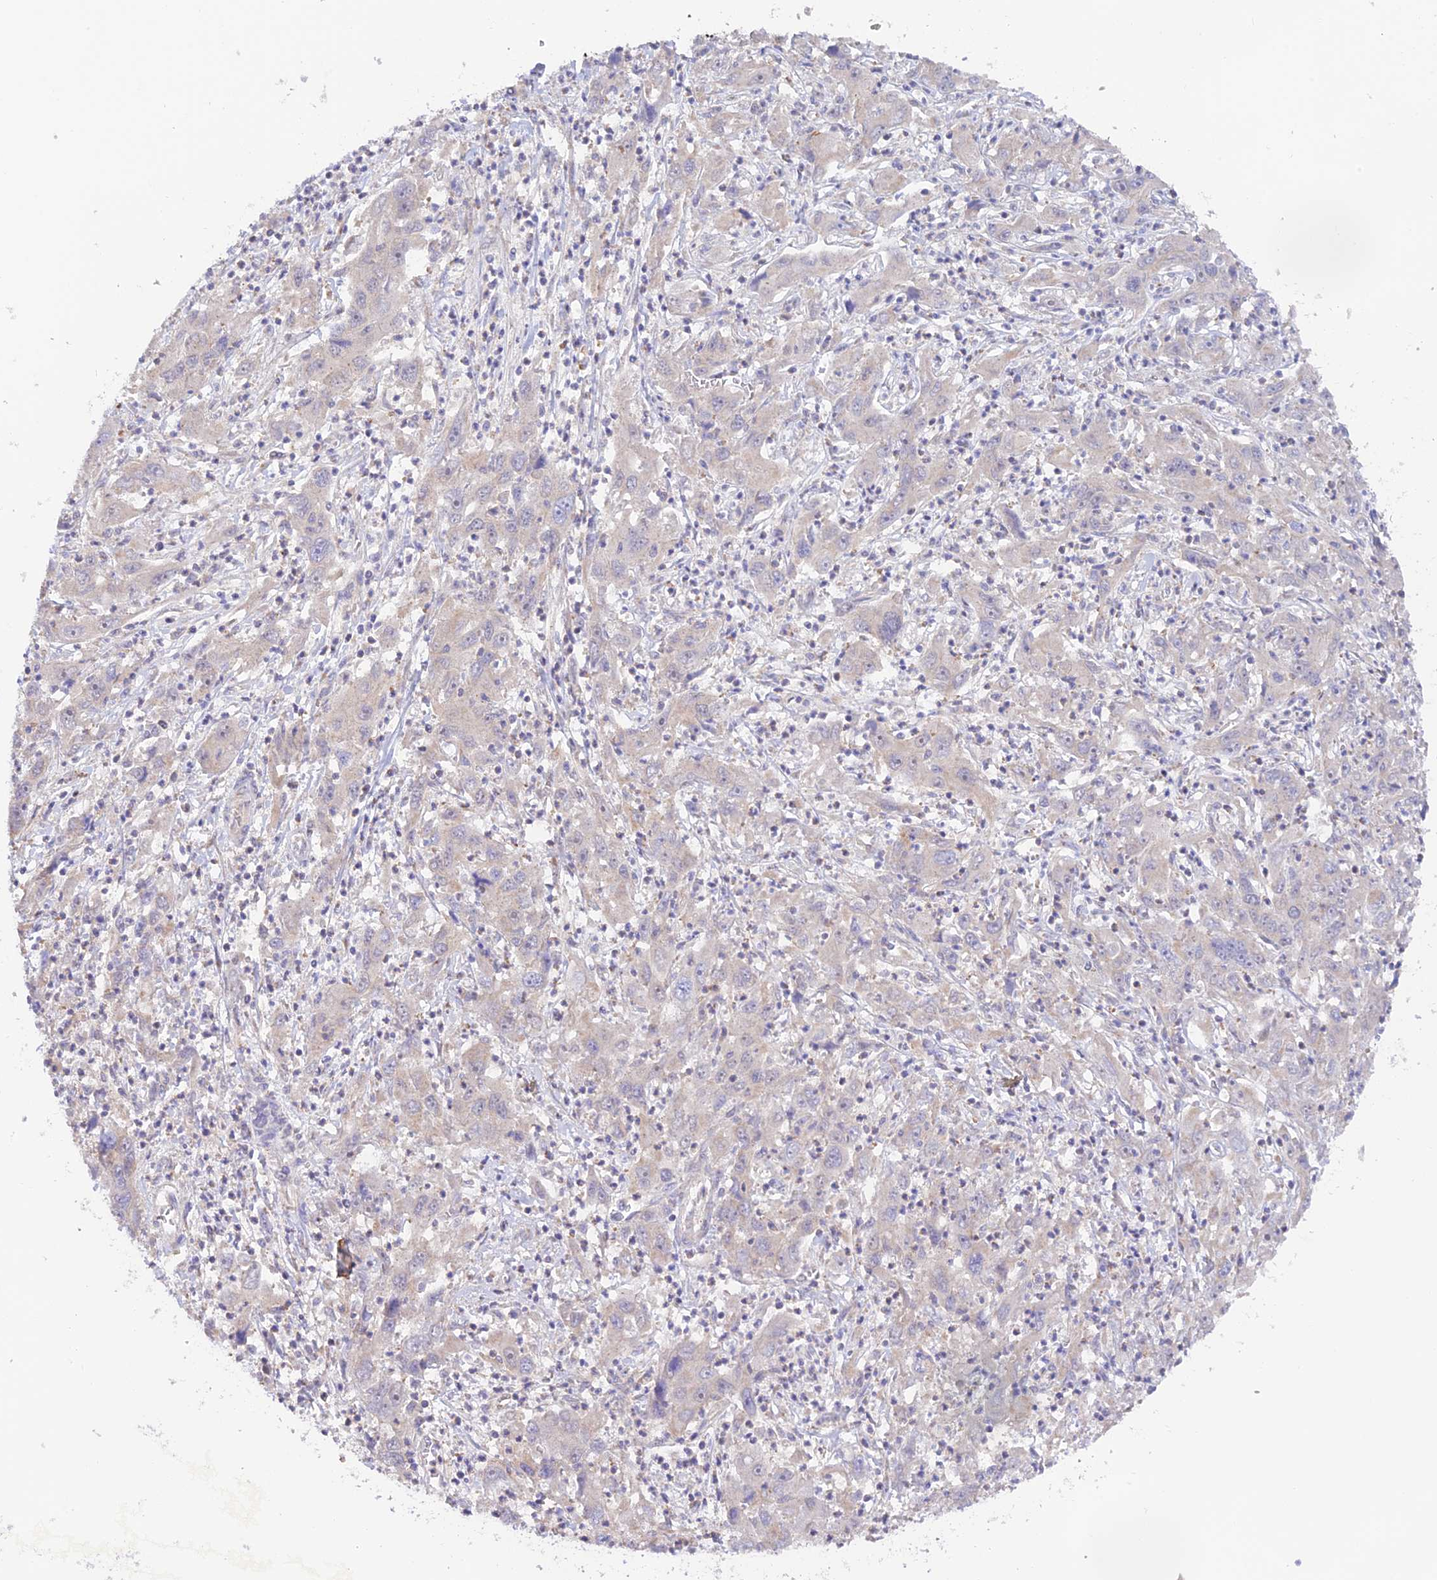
{"staining": {"intensity": "negative", "quantity": "none", "location": "none"}, "tissue": "liver cancer", "cell_type": "Tumor cells", "image_type": "cancer", "snomed": [{"axis": "morphology", "description": "Carcinoma, Hepatocellular, NOS"}, {"axis": "topography", "description": "Liver"}], "caption": "Tumor cells are negative for protein expression in human hepatocellular carcinoma (liver).", "gene": "CAMSAP3", "patient": {"sex": "male", "age": 63}}